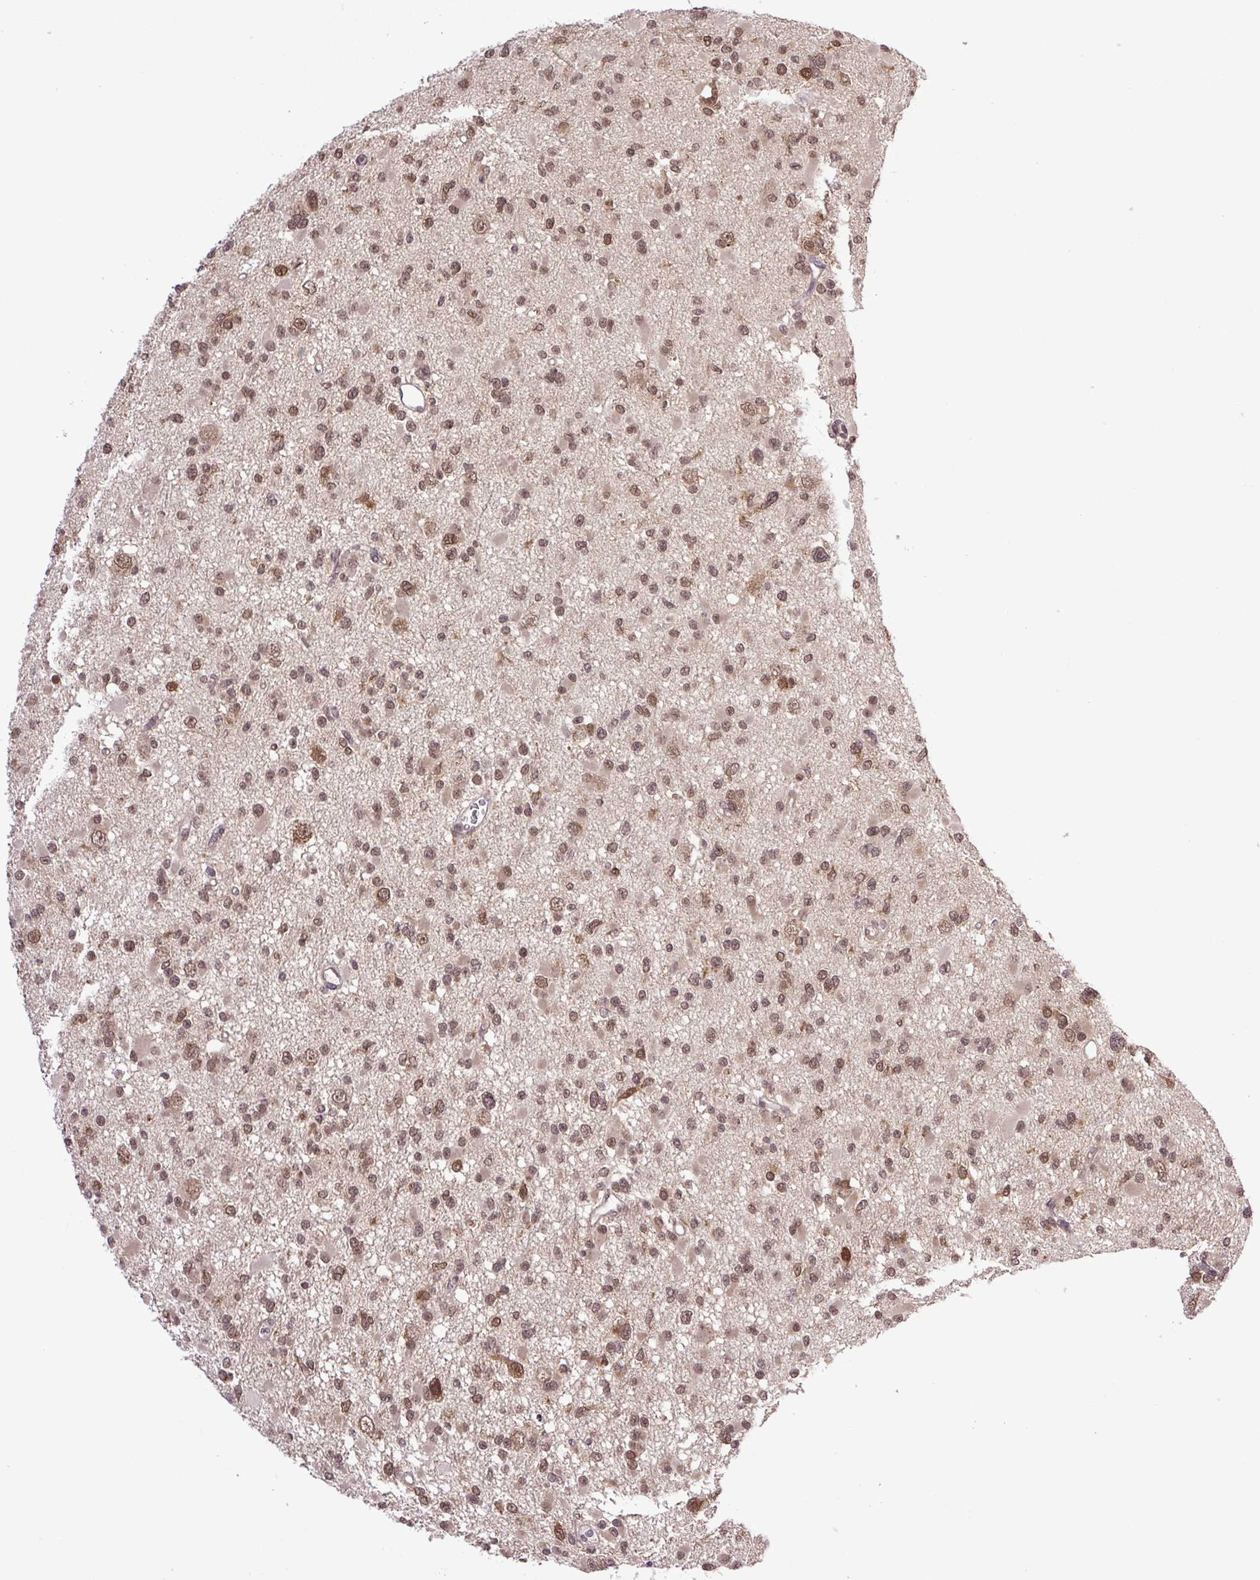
{"staining": {"intensity": "moderate", "quantity": ">75%", "location": "nuclear"}, "tissue": "glioma", "cell_type": "Tumor cells", "image_type": "cancer", "snomed": [{"axis": "morphology", "description": "Glioma, malignant, Low grade"}, {"axis": "topography", "description": "Brain"}], "caption": "Immunohistochemistry micrograph of human glioma stained for a protein (brown), which shows medium levels of moderate nuclear staining in approximately >75% of tumor cells.", "gene": "SGTA", "patient": {"sex": "female", "age": 22}}